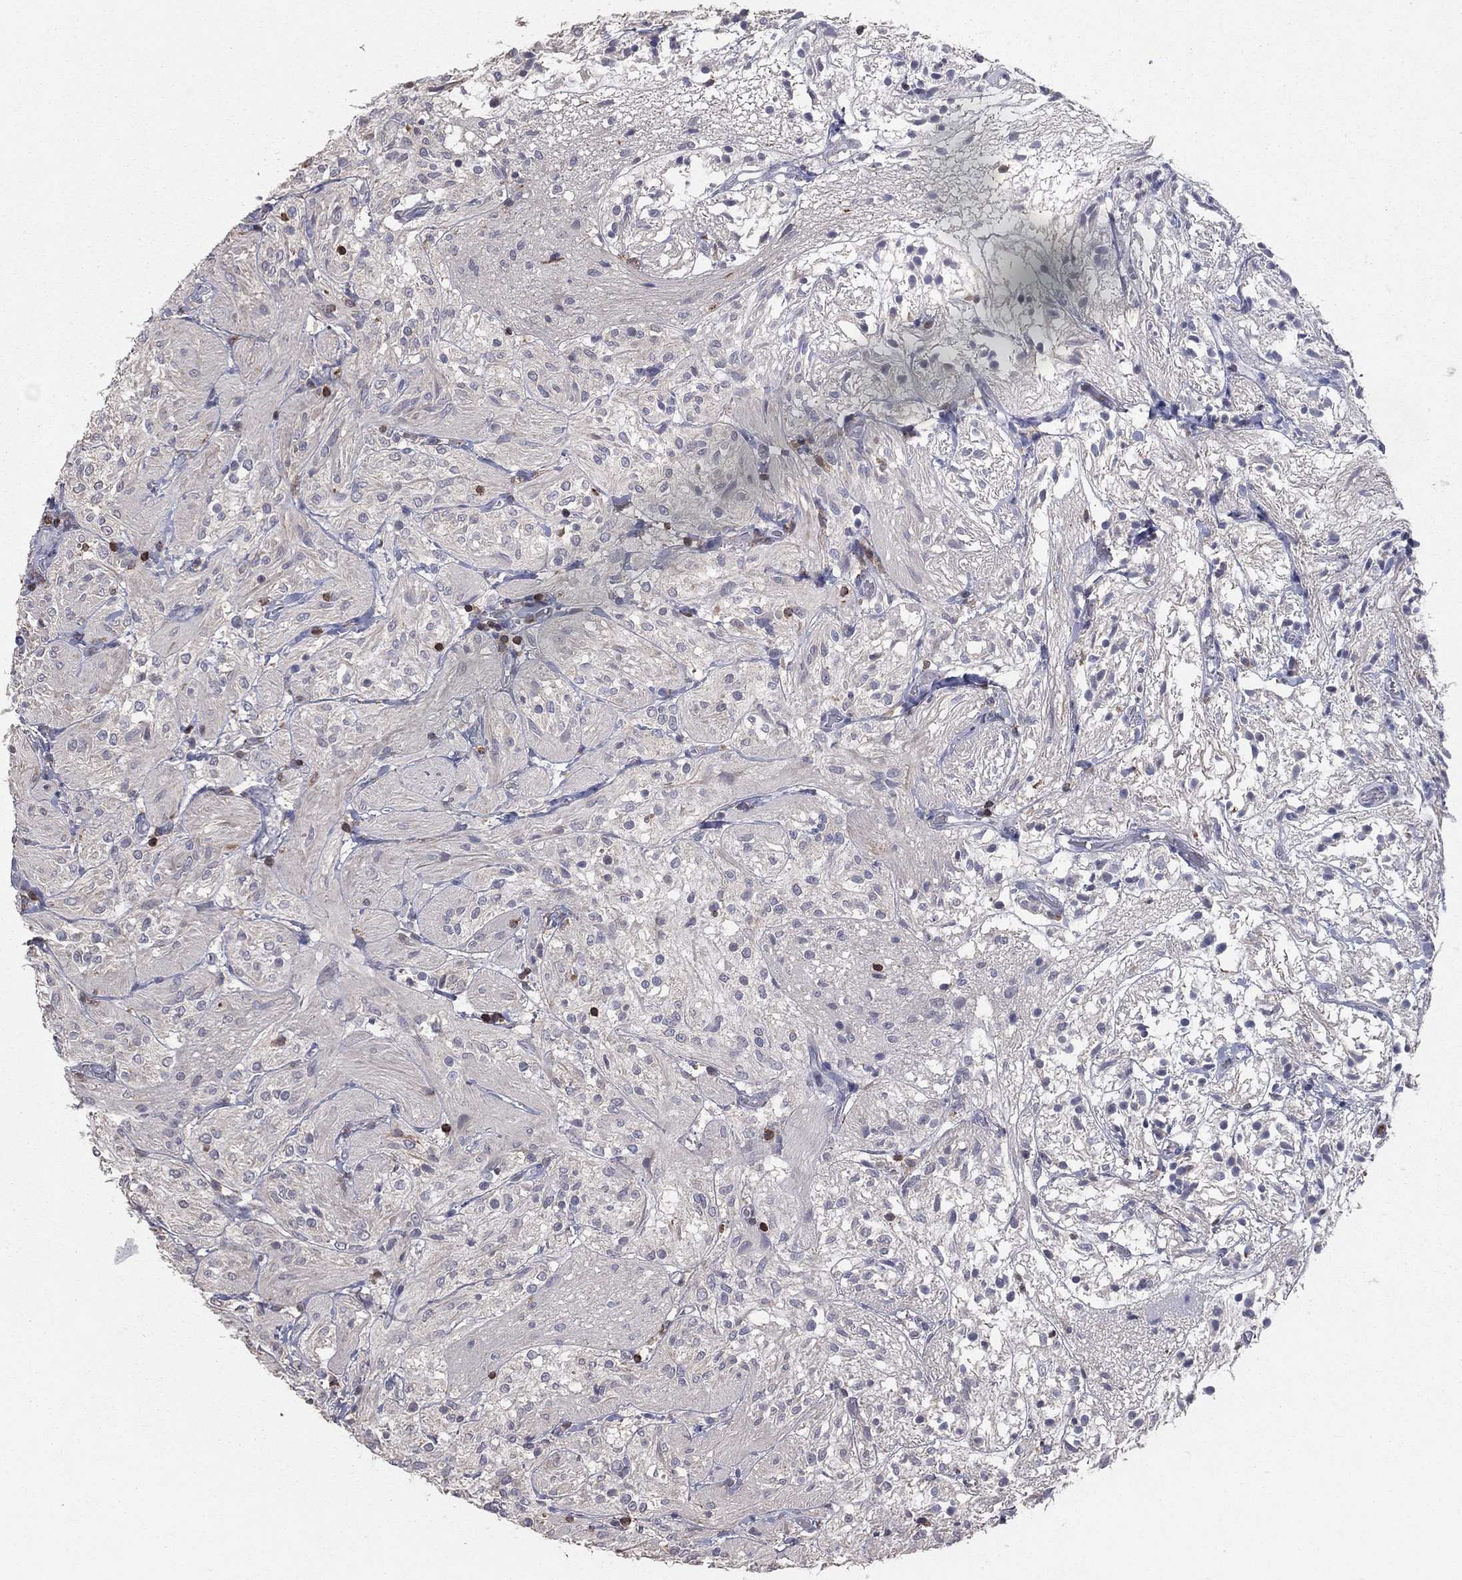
{"staining": {"intensity": "negative", "quantity": "none", "location": "none"}, "tissue": "glioma", "cell_type": "Tumor cells", "image_type": "cancer", "snomed": [{"axis": "morphology", "description": "Glioma, malignant, Low grade"}, {"axis": "topography", "description": "Brain"}], "caption": "IHC photomicrograph of low-grade glioma (malignant) stained for a protein (brown), which reveals no staining in tumor cells. (Brightfield microscopy of DAB IHC at high magnification).", "gene": "PSTPIP1", "patient": {"sex": "male", "age": 3}}